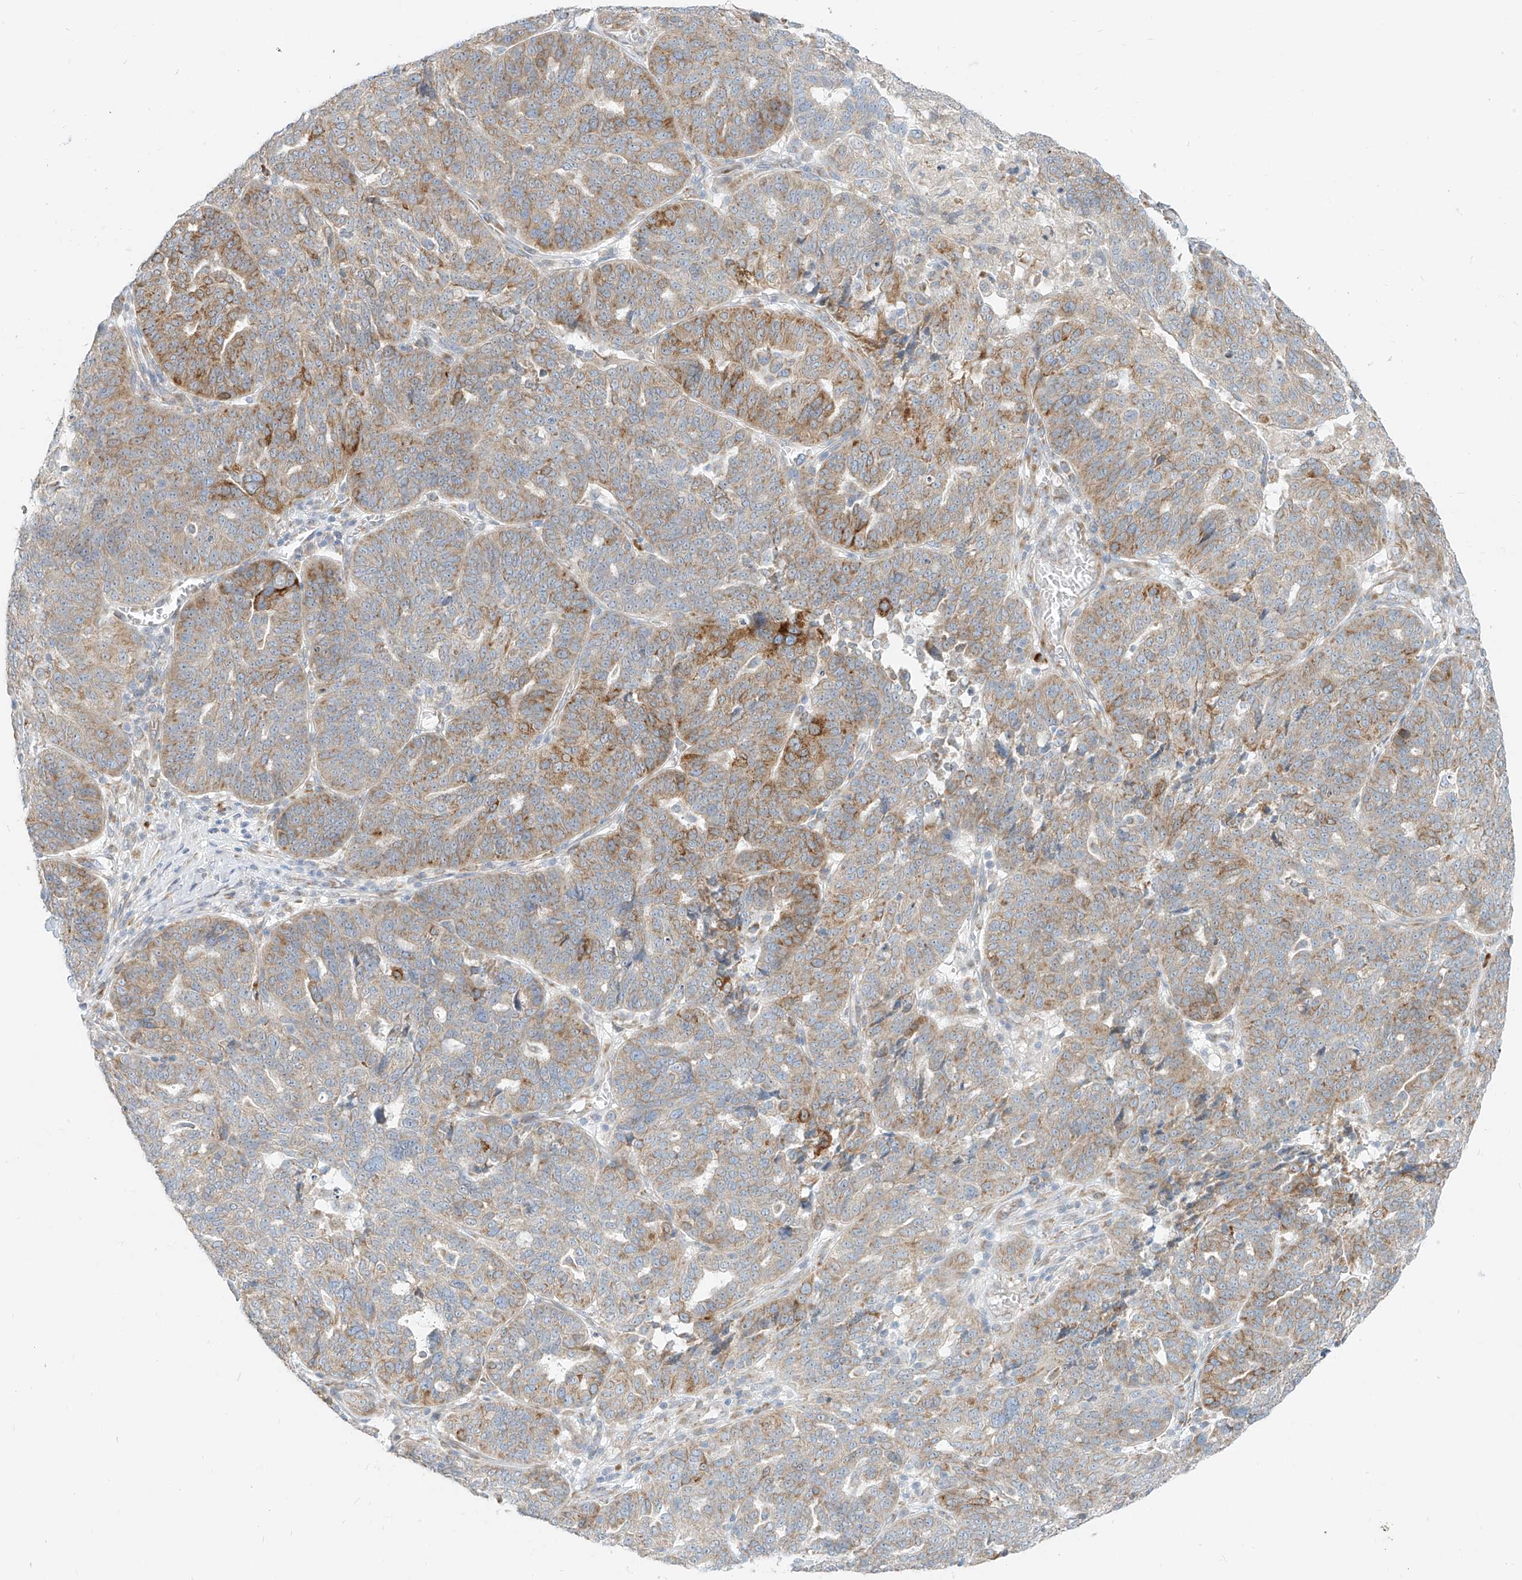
{"staining": {"intensity": "moderate", "quantity": "<25%", "location": "cytoplasmic/membranous"}, "tissue": "ovarian cancer", "cell_type": "Tumor cells", "image_type": "cancer", "snomed": [{"axis": "morphology", "description": "Cystadenocarcinoma, serous, NOS"}, {"axis": "topography", "description": "Ovary"}], "caption": "Ovarian cancer was stained to show a protein in brown. There is low levels of moderate cytoplasmic/membranous staining in about <25% of tumor cells. The protein of interest is shown in brown color, while the nuclei are stained blue.", "gene": "STT3A", "patient": {"sex": "female", "age": 59}}